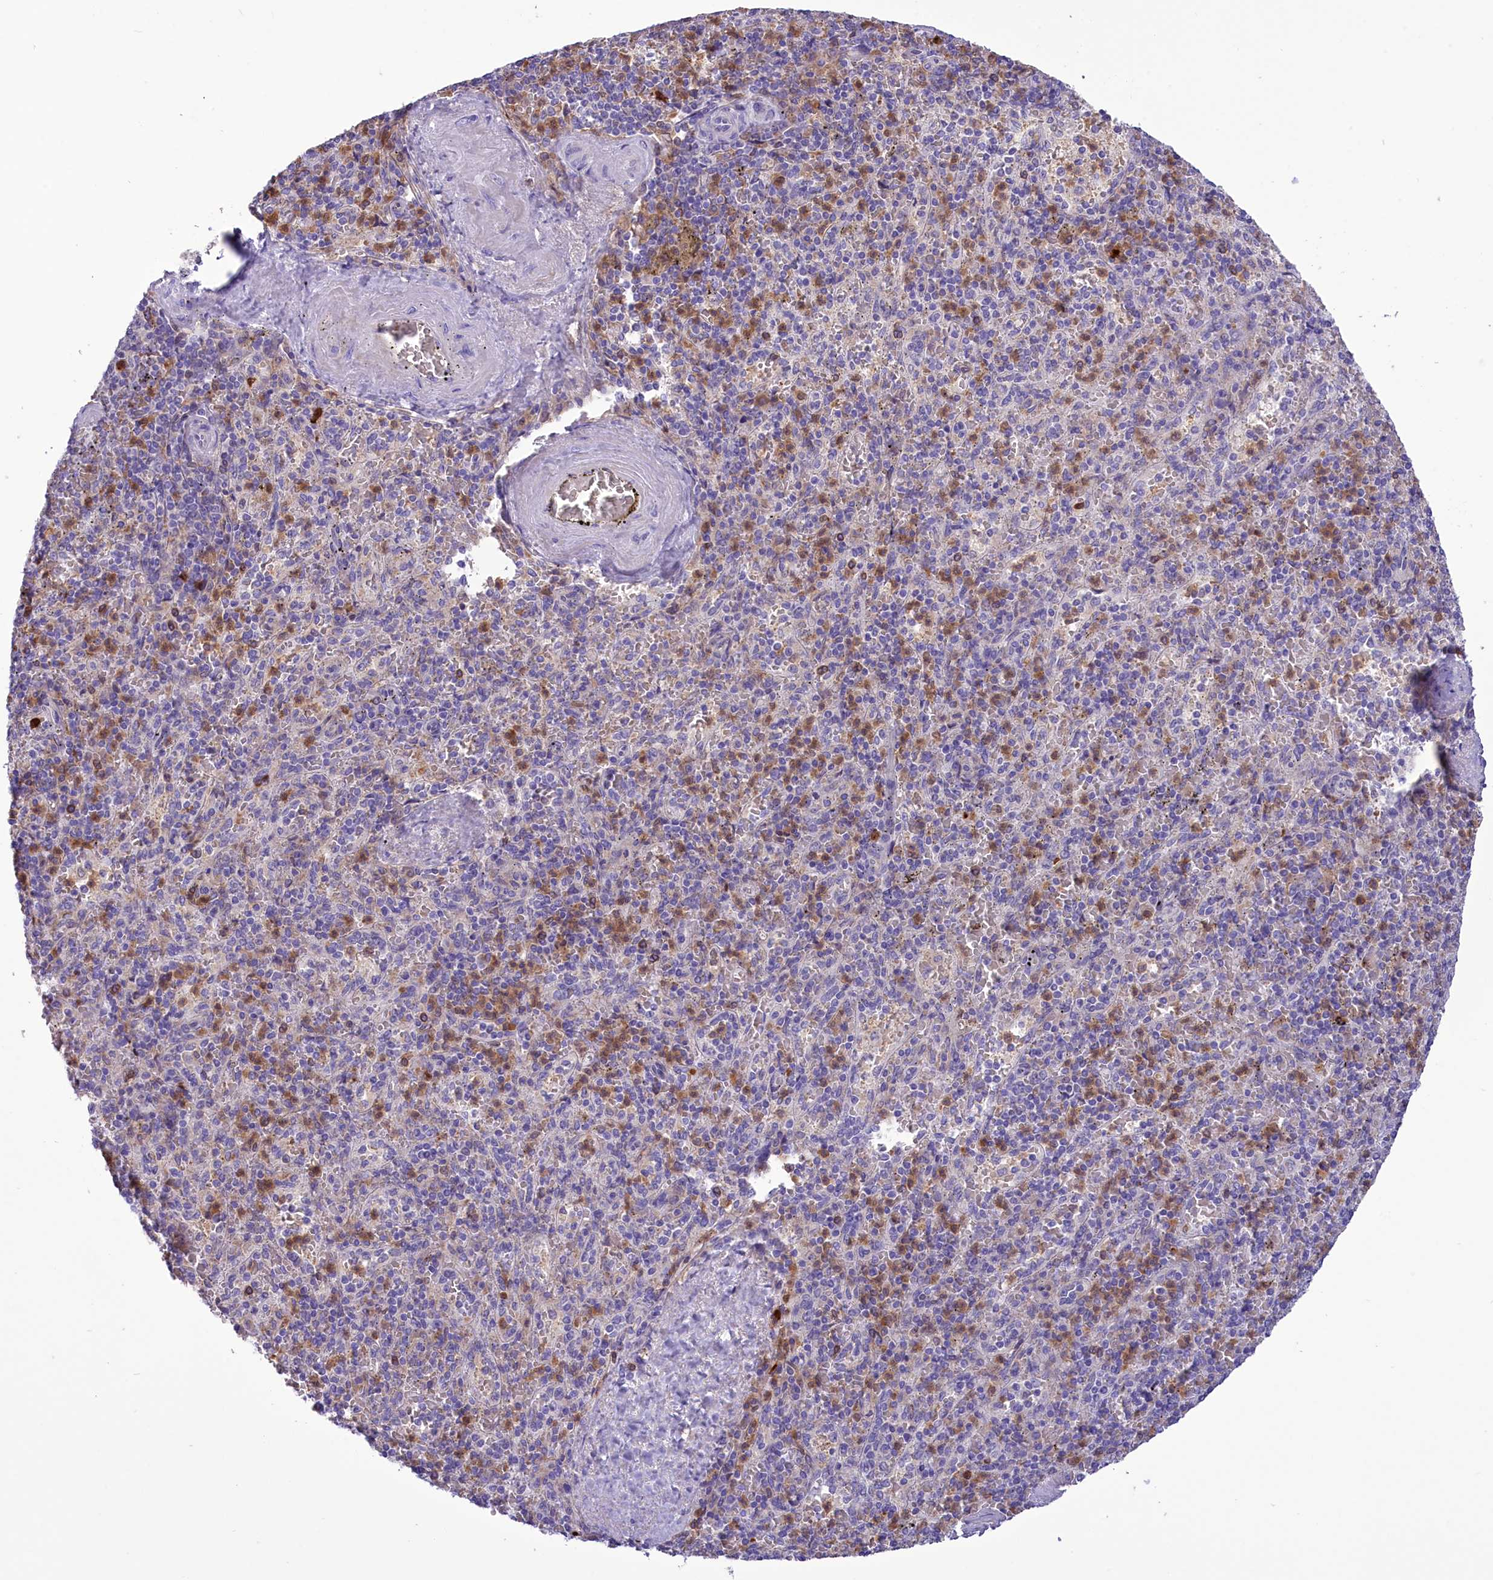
{"staining": {"intensity": "moderate", "quantity": "25%-75%", "location": "cytoplasmic/membranous"}, "tissue": "spleen", "cell_type": "Cells in red pulp", "image_type": "normal", "snomed": [{"axis": "morphology", "description": "Normal tissue, NOS"}, {"axis": "topography", "description": "Spleen"}], "caption": "Immunohistochemical staining of normal human spleen displays 25%-75% levels of moderate cytoplasmic/membranous protein positivity in approximately 25%-75% of cells in red pulp. (Stains: DAB in brown, nuclei in blue, Microscopy: brightfield microscopy at high magnification).", "gene": "FAM149B1", "patient": {"sex": "male", "age": 82}}